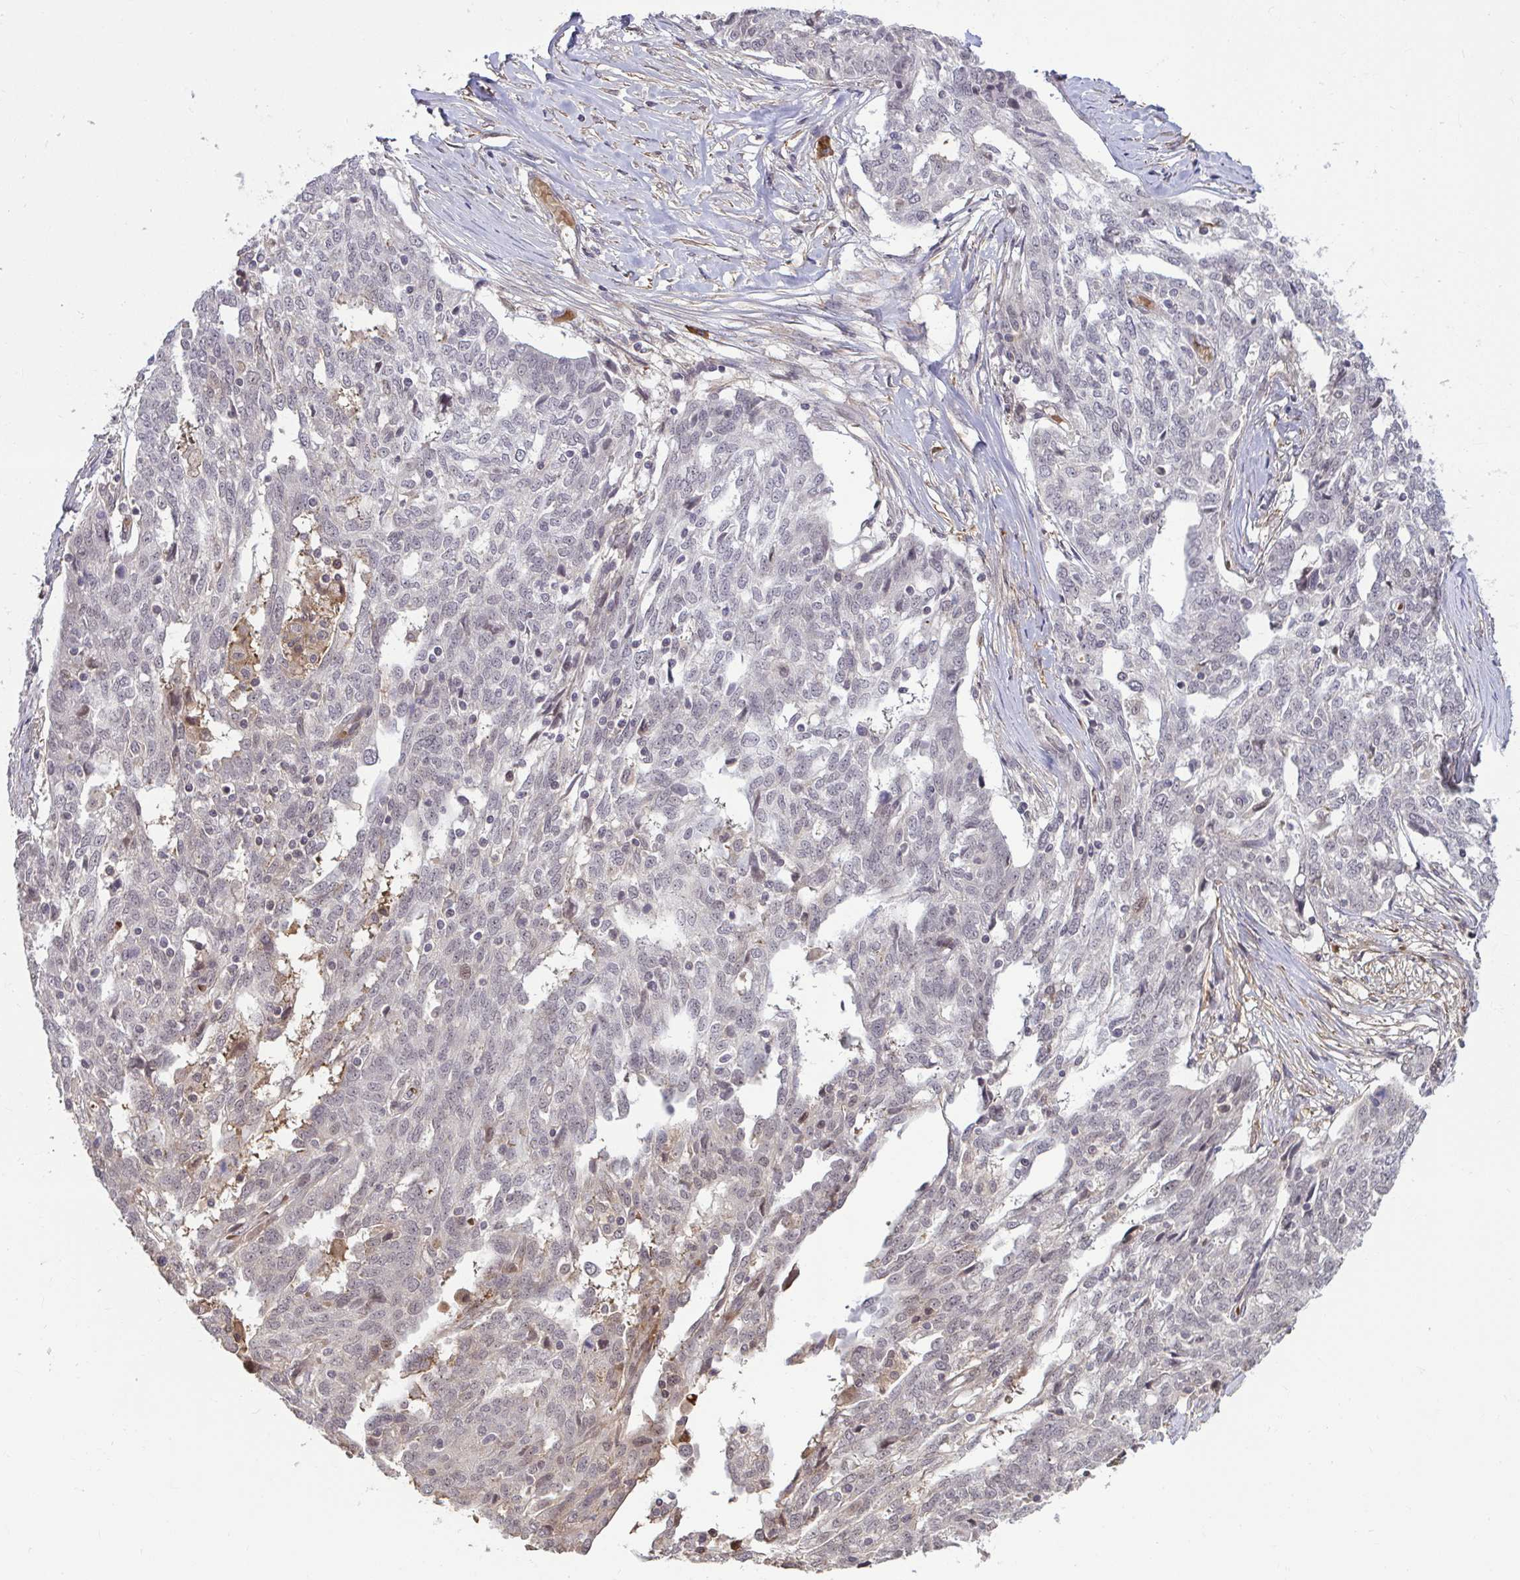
{"staining": {"intensity": "weak", "quantity": "<25%", "location": "nuclear"}, "tissue": "ovarian cancer", "cell_type": "Tumor cells", "image_type": "cancer", "snomed": [{"axis": "morphology", "description": "Cystadenocarcinoma, serous, NOS"}, {"axis": "topography", "description": "Ovary"}], "caption": "This is a histopathology image of immunohistochemistry (IHC) staining of serous cystadenocarcinoma (ovarian), which shows no staining in tumor cells. The staining was performed using DAB (3,3'-diaminobenzidine) to visualize the protein expression in brown, while the nuclei were stained in blue with hematoxylin (Magnification: 20x).", "gene": "ZSCAN9", "patient": {"sex": "female", "age": 67}}